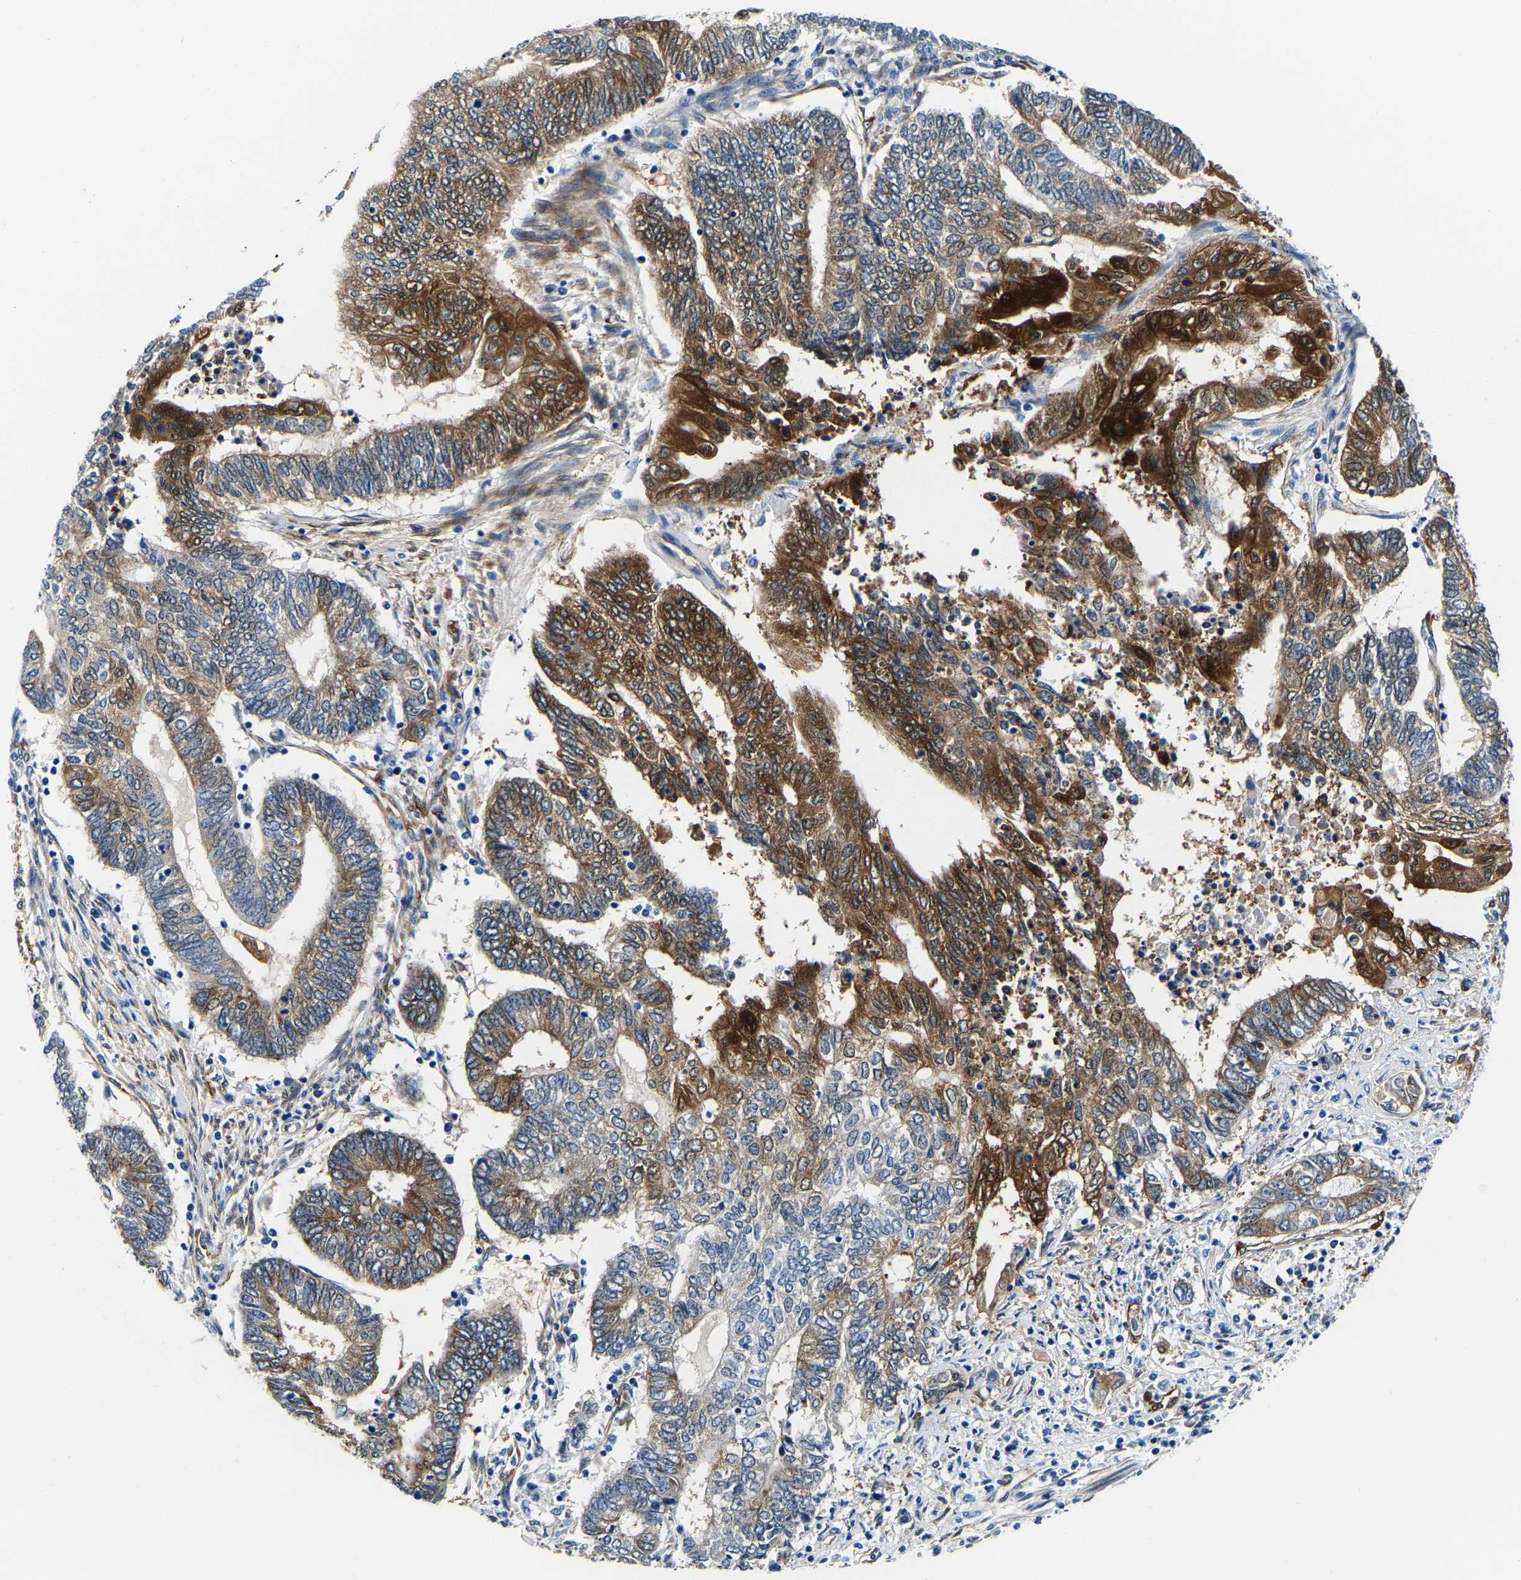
{"staining": {"intensity": "strong", "quantity": "25%-75%", "location": "cytoplasmic/membranous"}, "tissue": "endometrial cancer", "cell_type": "Tumor cells", "image_type": "cancer", "snomed": [{"axis": "morphology", "description": "Adenocarcinoma, NOS"}, {"axis": "topography", "description": "Uterus"}, {"axis": "topography", "description": "Endometrium"}], "caption": "Immunohistochemistry (IHC) staining of endometrial cancer, which displays high levels of strong cytoplasmic/membranous staining in approximately 25%-75% of tumor cells indicating strong cytoplasmic/membranous protein positivity. The staining was performed using DAB (3,3'-diaminobenzidine) (brown) for protein detection and nuclei were counterstained in hematoxylin (blue).", "gene": "S100A13", "patient": {"sex": "female", "age": 70}}